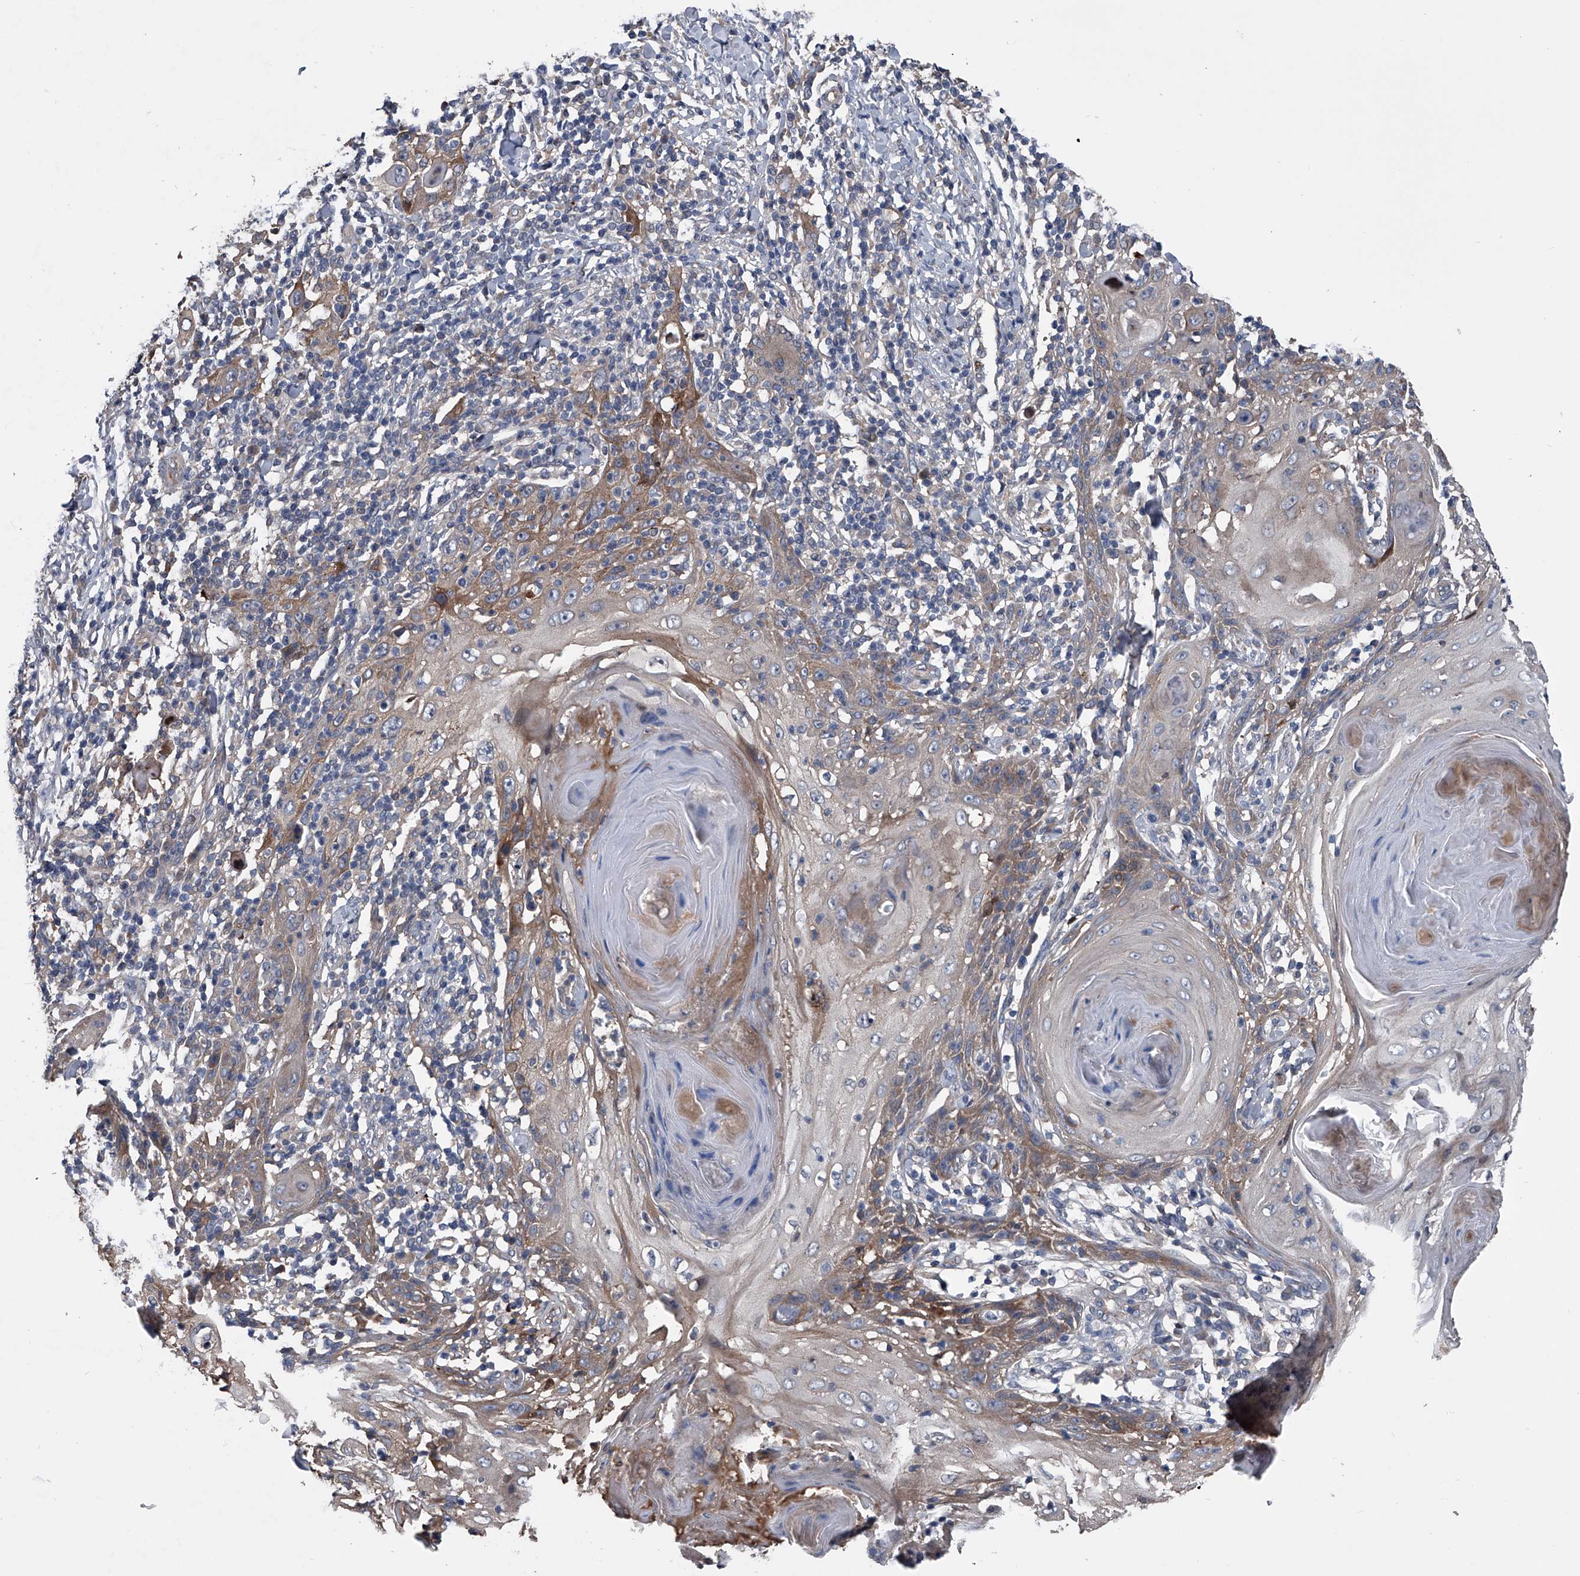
{"staining": {"intensity": "moderate", "quantity": ">75%", "location": "cytoplasmic/membranous"}, "tissue": "skin cancer", "cell_type": "Tumor cells", "image_type": "cancer", "snomed": [{"axis": "morphology", "description": "Squamous cell carcinoma, NOS"}, {"axis": "topography", "description": "Skin"}], "caption": "Skin cancer stained for a protein demonstrates moderate cytoplasmic/membranous positivity in tumor cells. The staining is performed using DAB (3,3'-diaminobenzidine) brown chromogen to label protein expression. The nuclei are counter-stained blue using hematoxylin.", "gene": "KIF13A", "patient": {"sex": "female", "age": 88}}